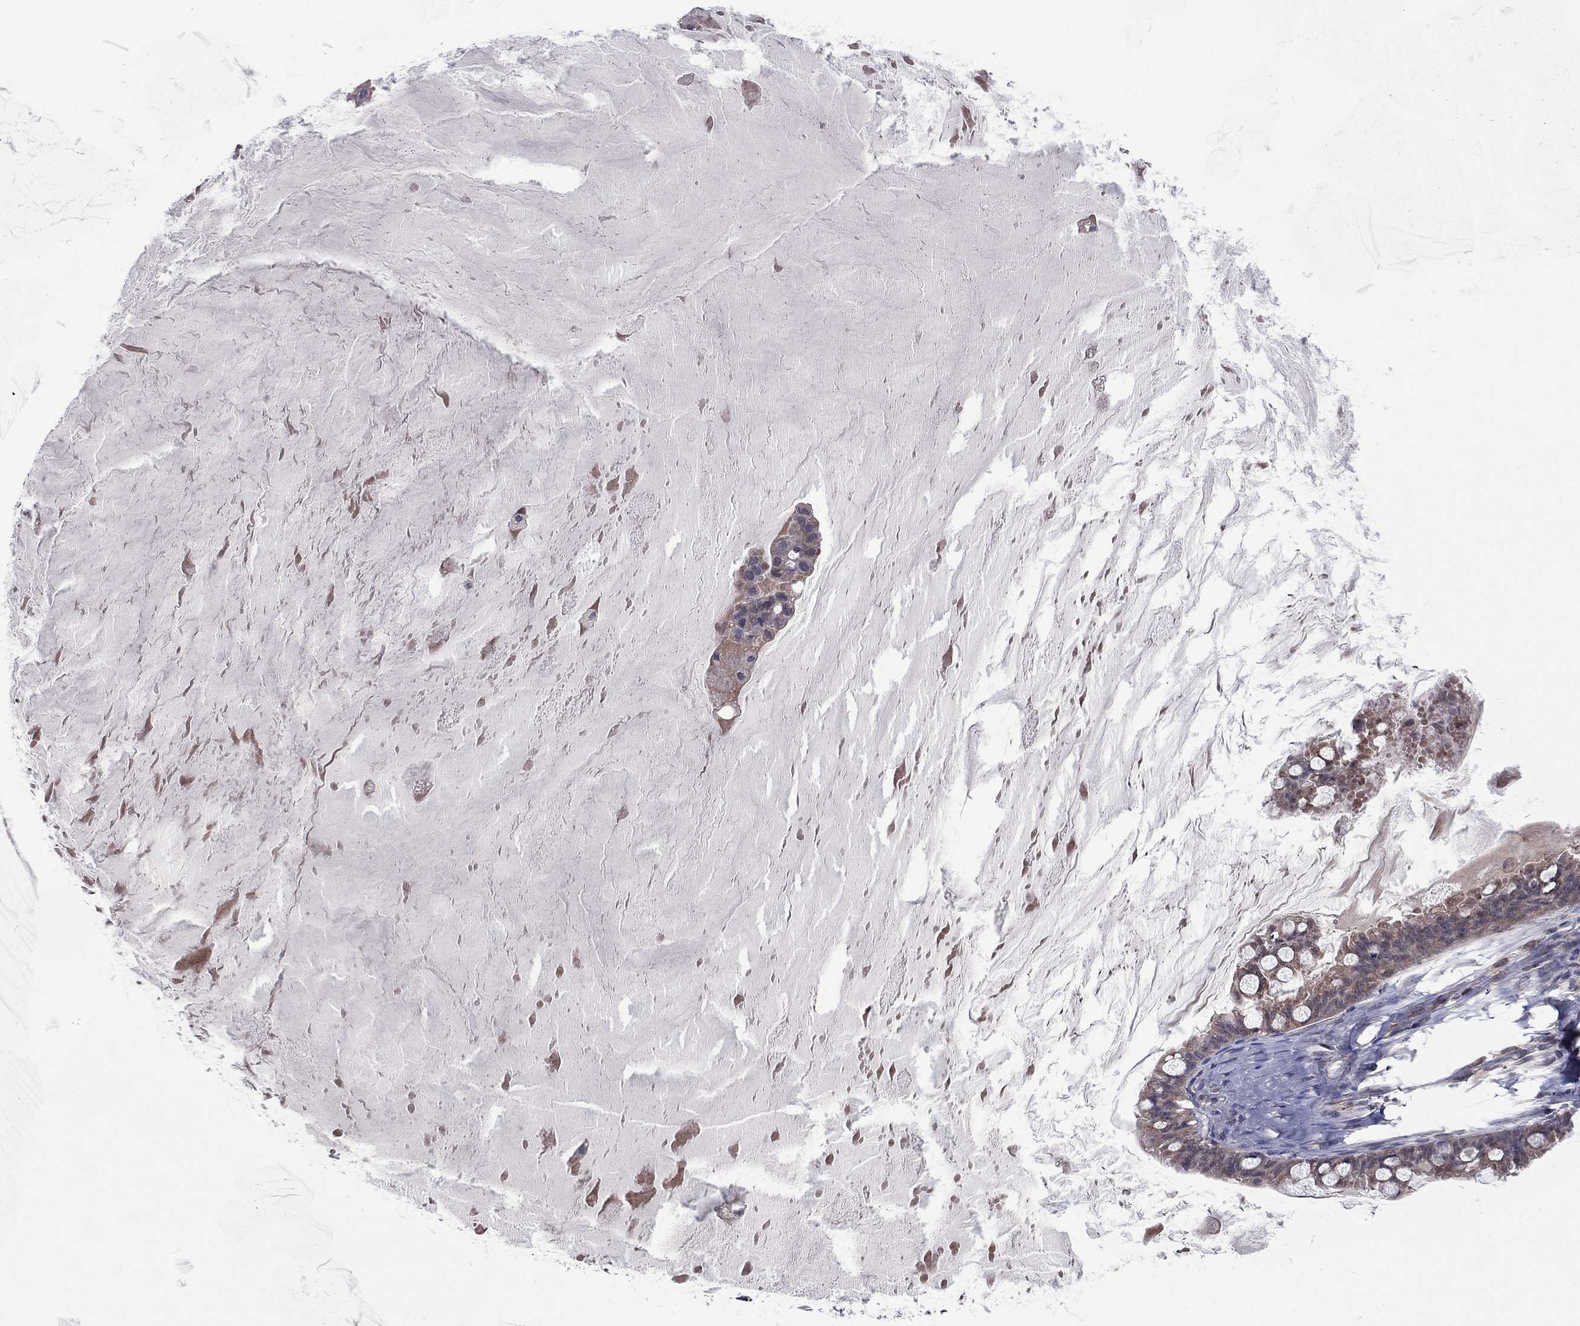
{"staining": {"intensity": "moderate", "quantity": "<25%", "location": "cytoplasmic/membranous"}, "tissue": "ovarian cancer", "cell_type": "Tumor cells", "image_type": "cancer", "snomed": [{"axis": "morphology", "description": "Cystadenocarcinoma, mucinous, NOS"}, {"axis": "topography", "description": "Ovary"}], "caption": "Protein expression analysis of ovarian cancer demonstrates moderate cytoplasmic/membranous staining in about <25% of tumor cells.", "gene": "GRHPR", "patient": {"sex": "female", "age": 63}}